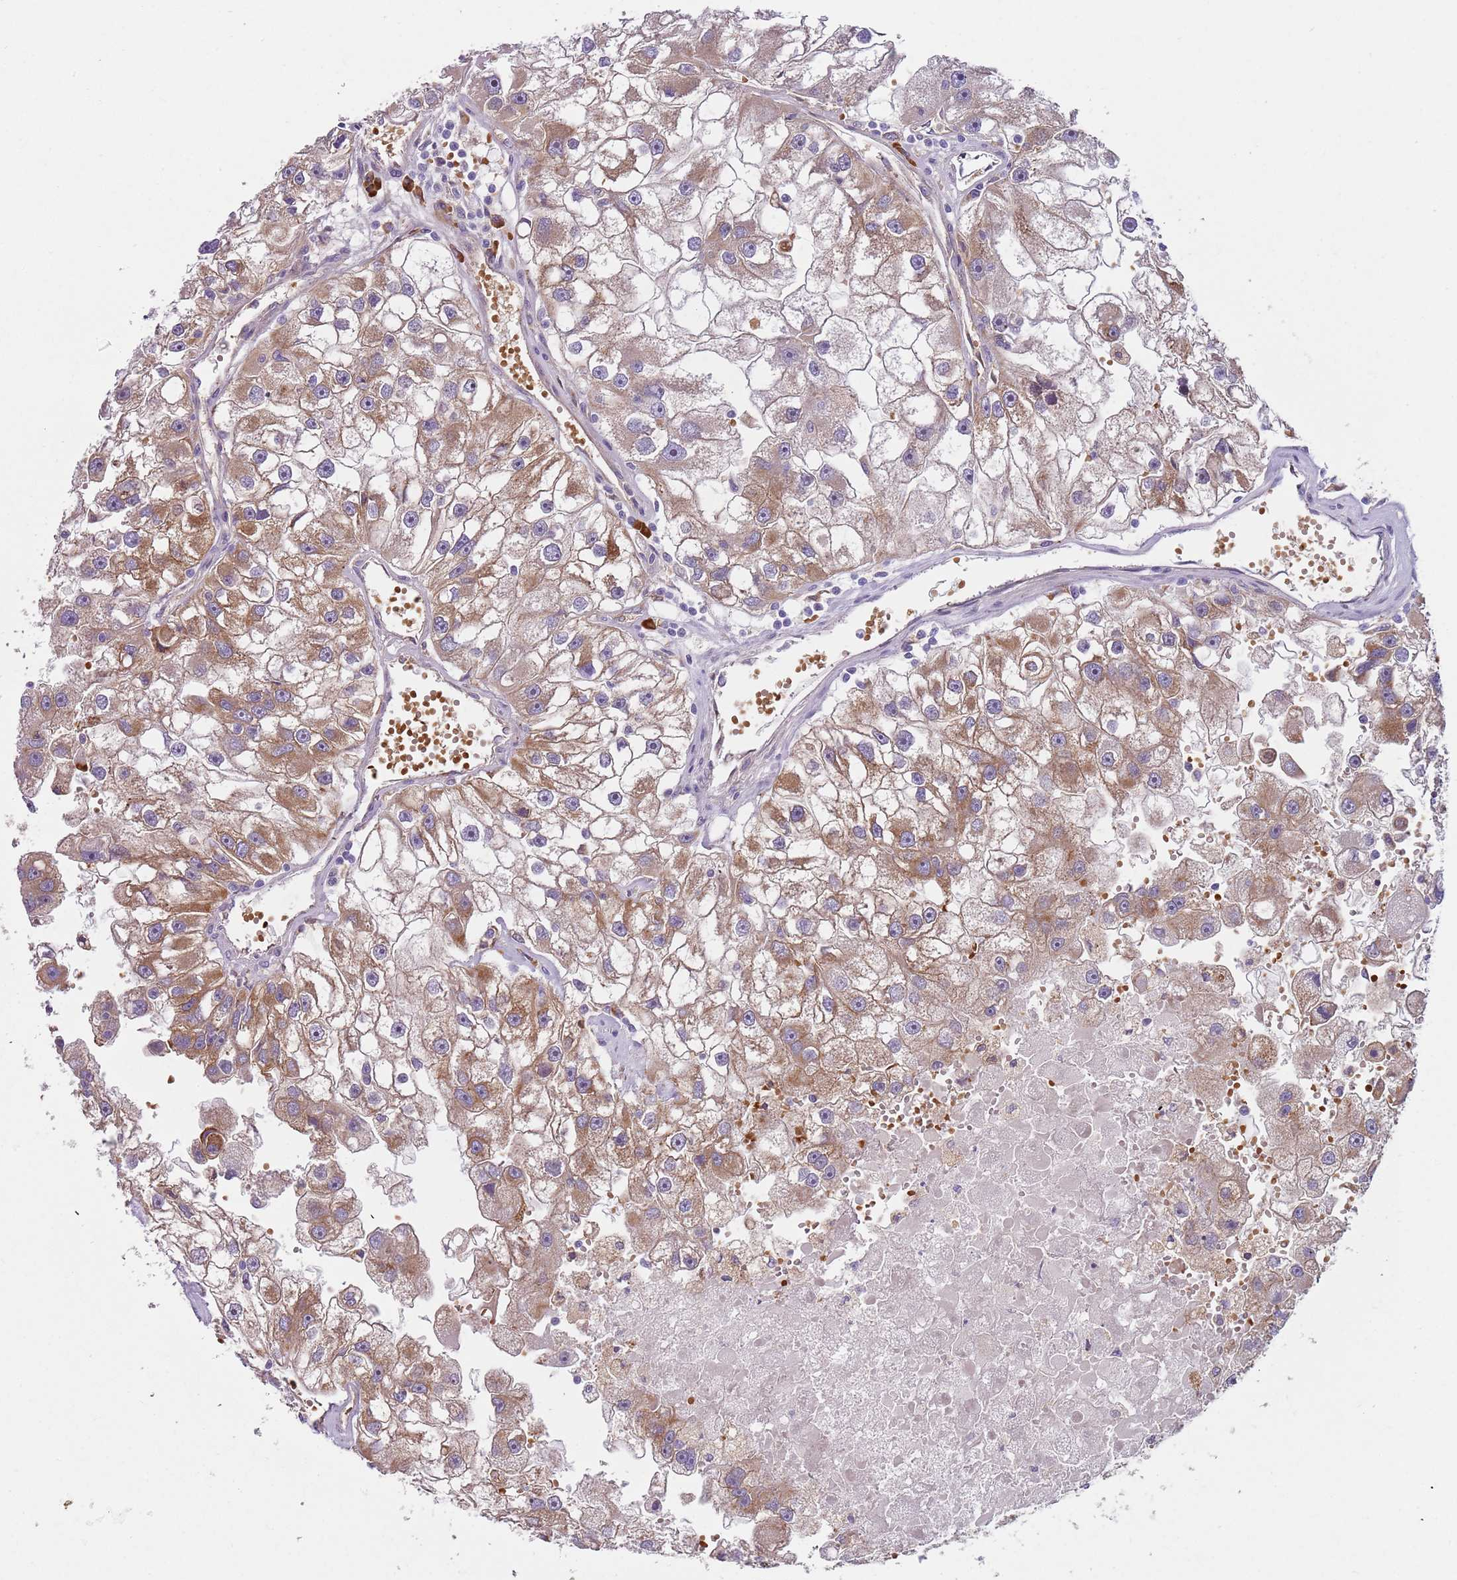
{"staining": {"intensity": "moderate", "quantity": ">75%", "location": "cytoplasmic/membranous"}, "tissue": "renal cancer", "cell_type": "Tumor cells", "image_type": "cancer", "snomed": [{"axis": "morphology", "description": "Adenocarcinoma, NOS"}, {"axis": "topography", "description": "Kidney"}], "caption": "A histopathology image showing moderate cytoplasmic/membranous staining in about >75% of tumor cells in adenocarcinoma (renal), as visualized by brown immunohistochemical staining.", "gene": "VWCE", "patient": {"sex": "male", "age": 63}}